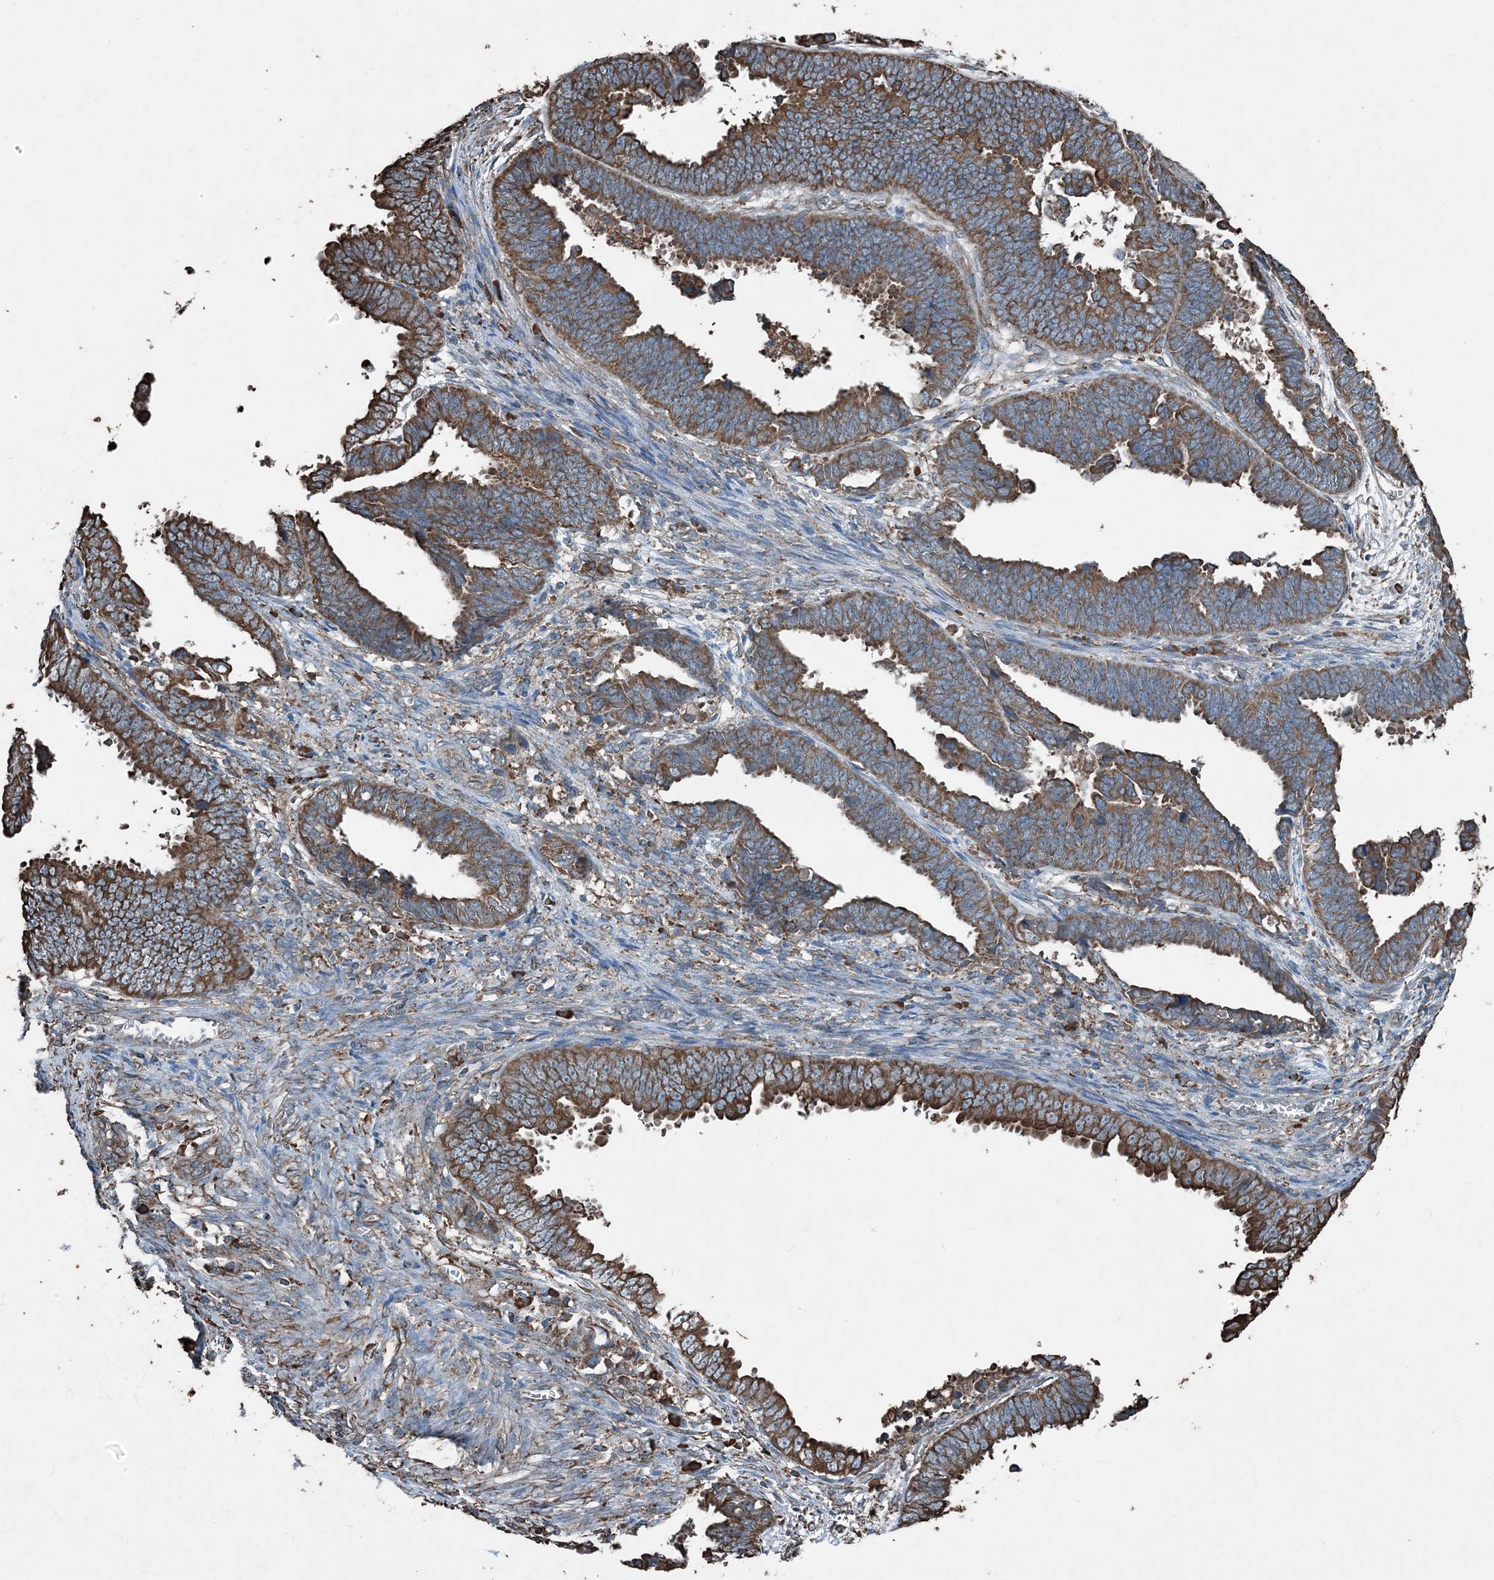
{"staining": {"intensity": "strong", "quantity": ">75%", "location": "cytoplasmic/membranous"}, "tissue": "endometrial cancer", "cell_type": "Tumor cells", "image_type": "cancer", "snomed": [{"axis": "morphology", "description": "Adenocarcinoma, NOS"}, {"axis": "topography", "description": "Endometrium"}], "caption": "Protein expression analysis of endometrial cancer reveals strong cytoplasmic/membranous staining in about >75% of tumor cells.", "gene": "PDIA6", "patient": {"sex": "female", "age": 75}}